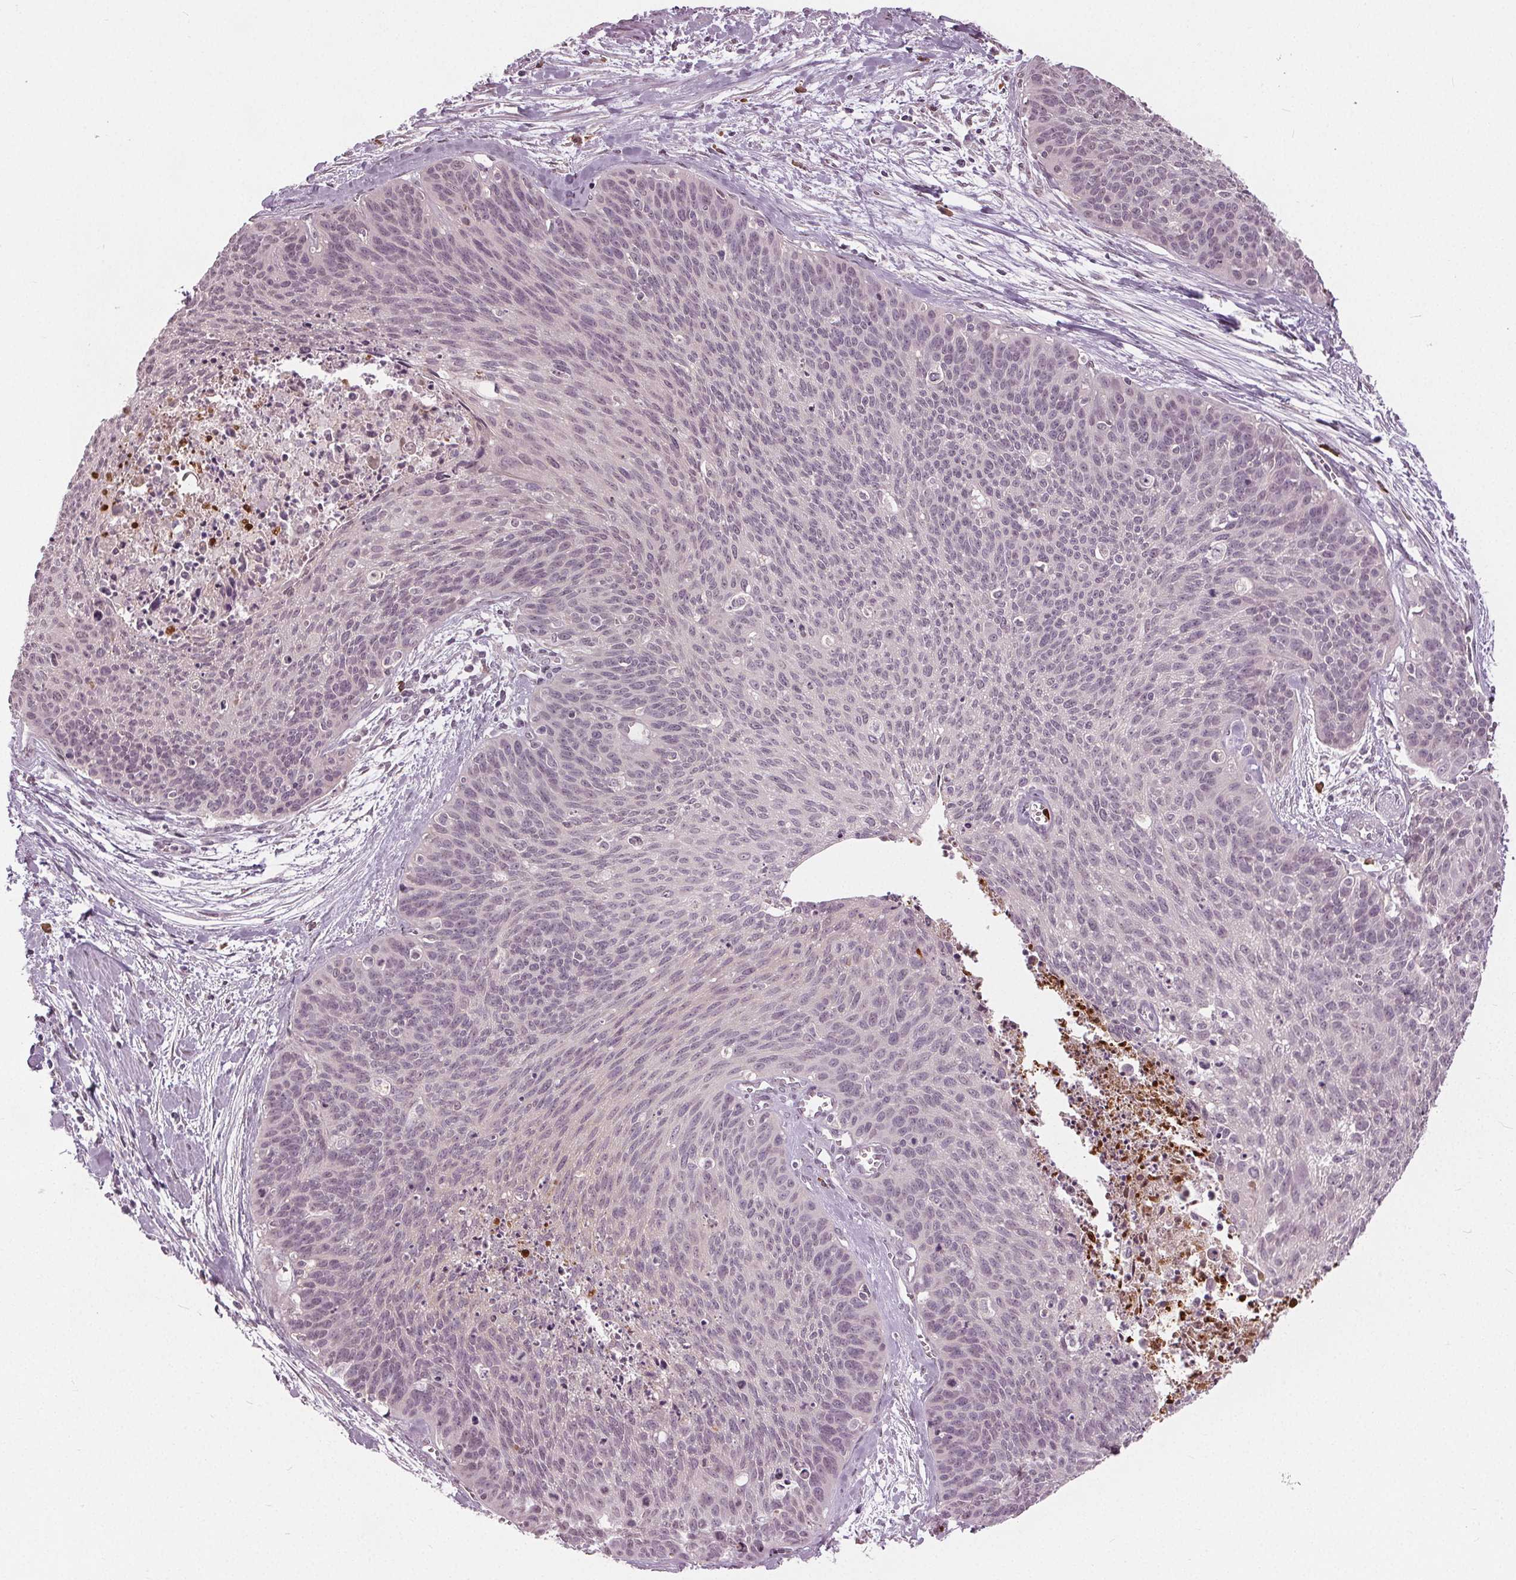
{"staining": {"intensity": "negative", "quantity": "none", "location": "none"}, "tissue": "cervical cancer", "cell_type": "Tumor cells", "image_type": "cancer", "snomed": [{"axis": "morphology", "description": "Squamous cell carcinoma, NOS"}, {"axis": "topography", "description": "Cervix"}], "caption": "Tumor cells show no significant protein staining in cervical cancer (squamous cell carcinoma).", "gene": "CXCL16", "patient": {"sex": "female", "age": 55}}